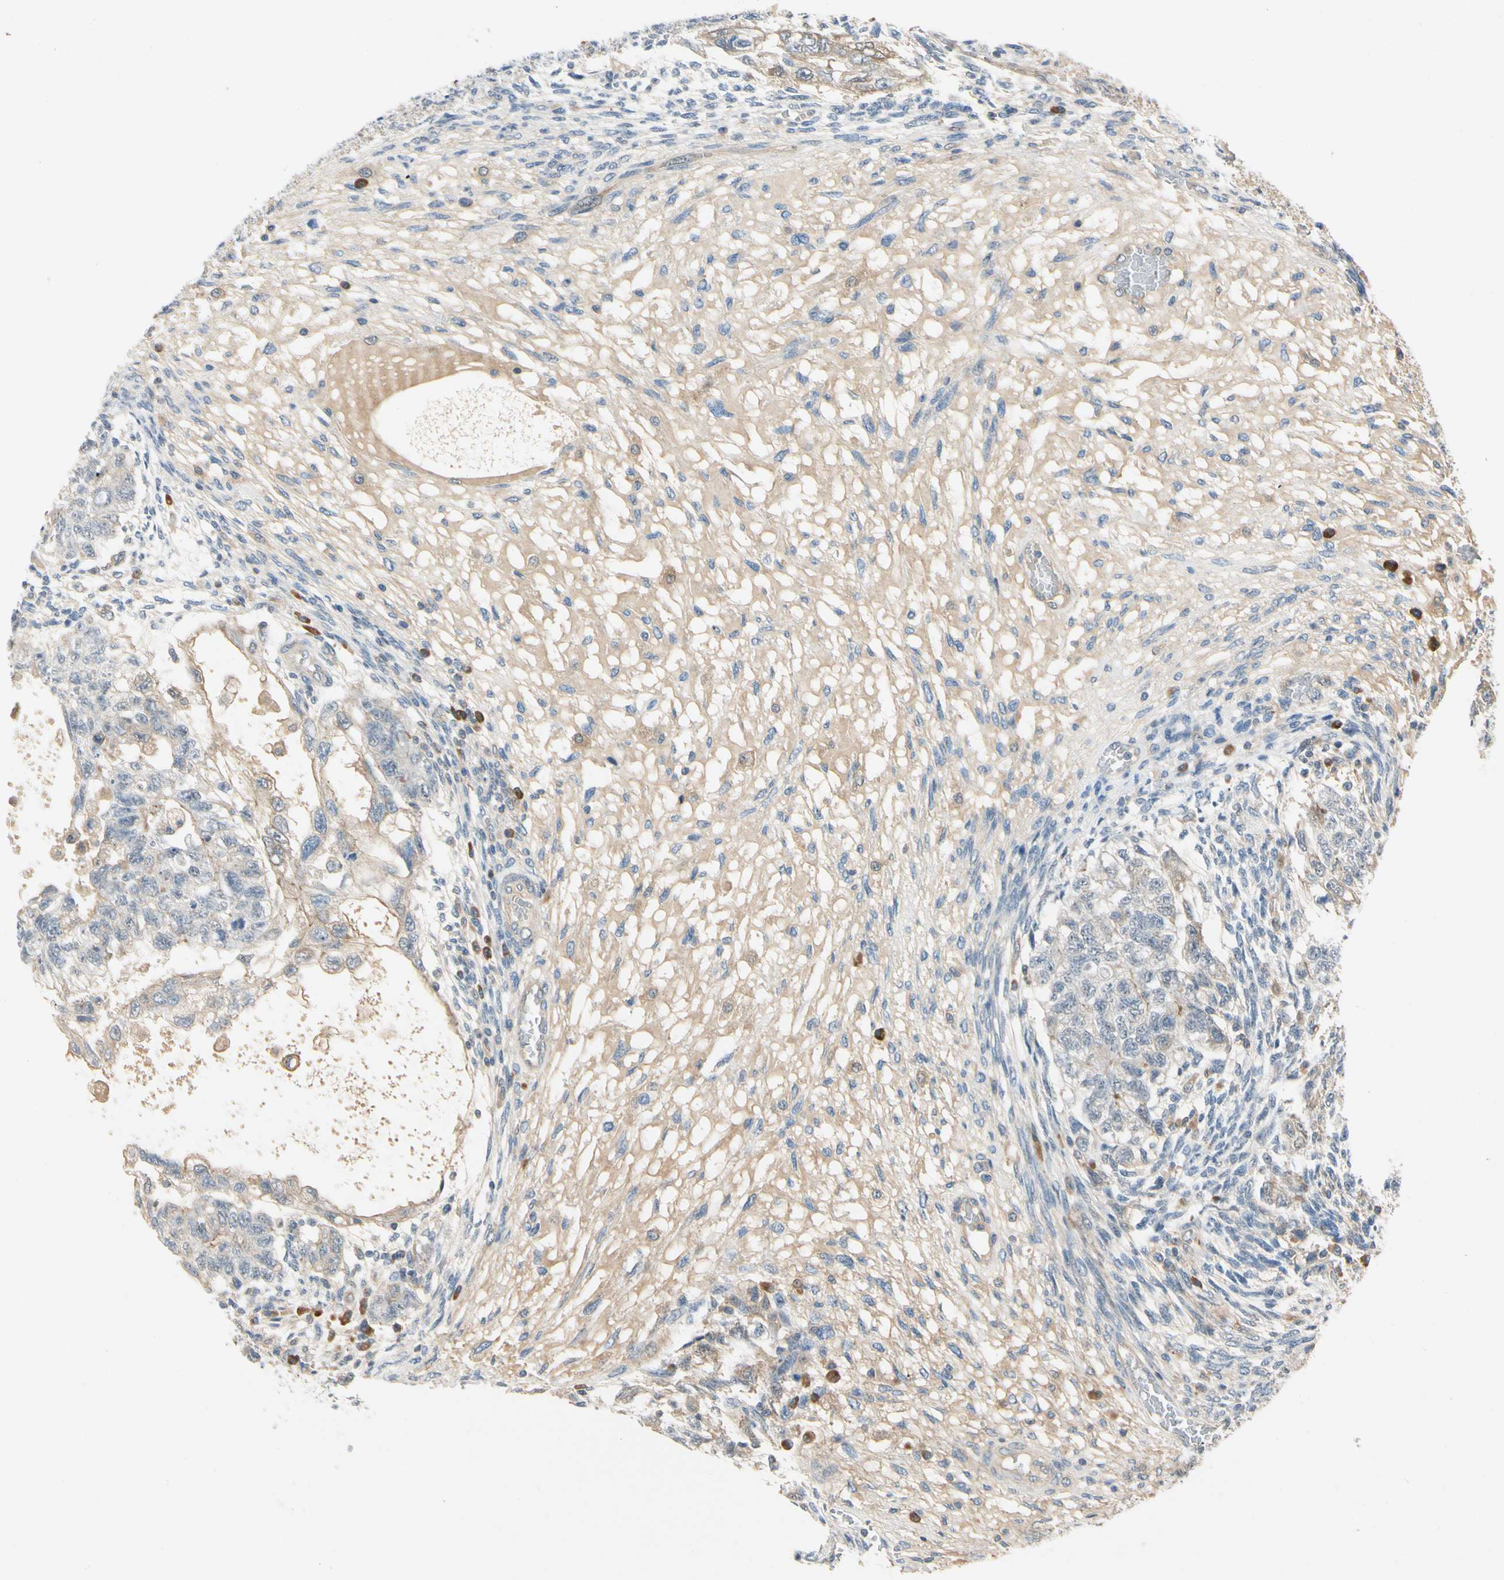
{"staining": {"intensity": "moderate", "quantity": "25%-75%", "location": "cytoplasmic/membranous"}, "tissue": "testis cancer", "cell_type": "Tumor cells", "image_type": "cancer", "snomed": [{"axis": "morphology", "description": "Normal tissue, NOS"}, {"axis": "morphology", "description": "Carcinoma, Embryonal, NOS"}, {"axis": "topography", "description": "Testis"}], "caption": "There is medium levels of moderate cytoplasmic/membranous staining in tumor cells of testis cancer, as demonstrated by immunohistochemical staining (brown color).", "gene": "WIPI1", "patient": {"sex": "male", "age": 36}}